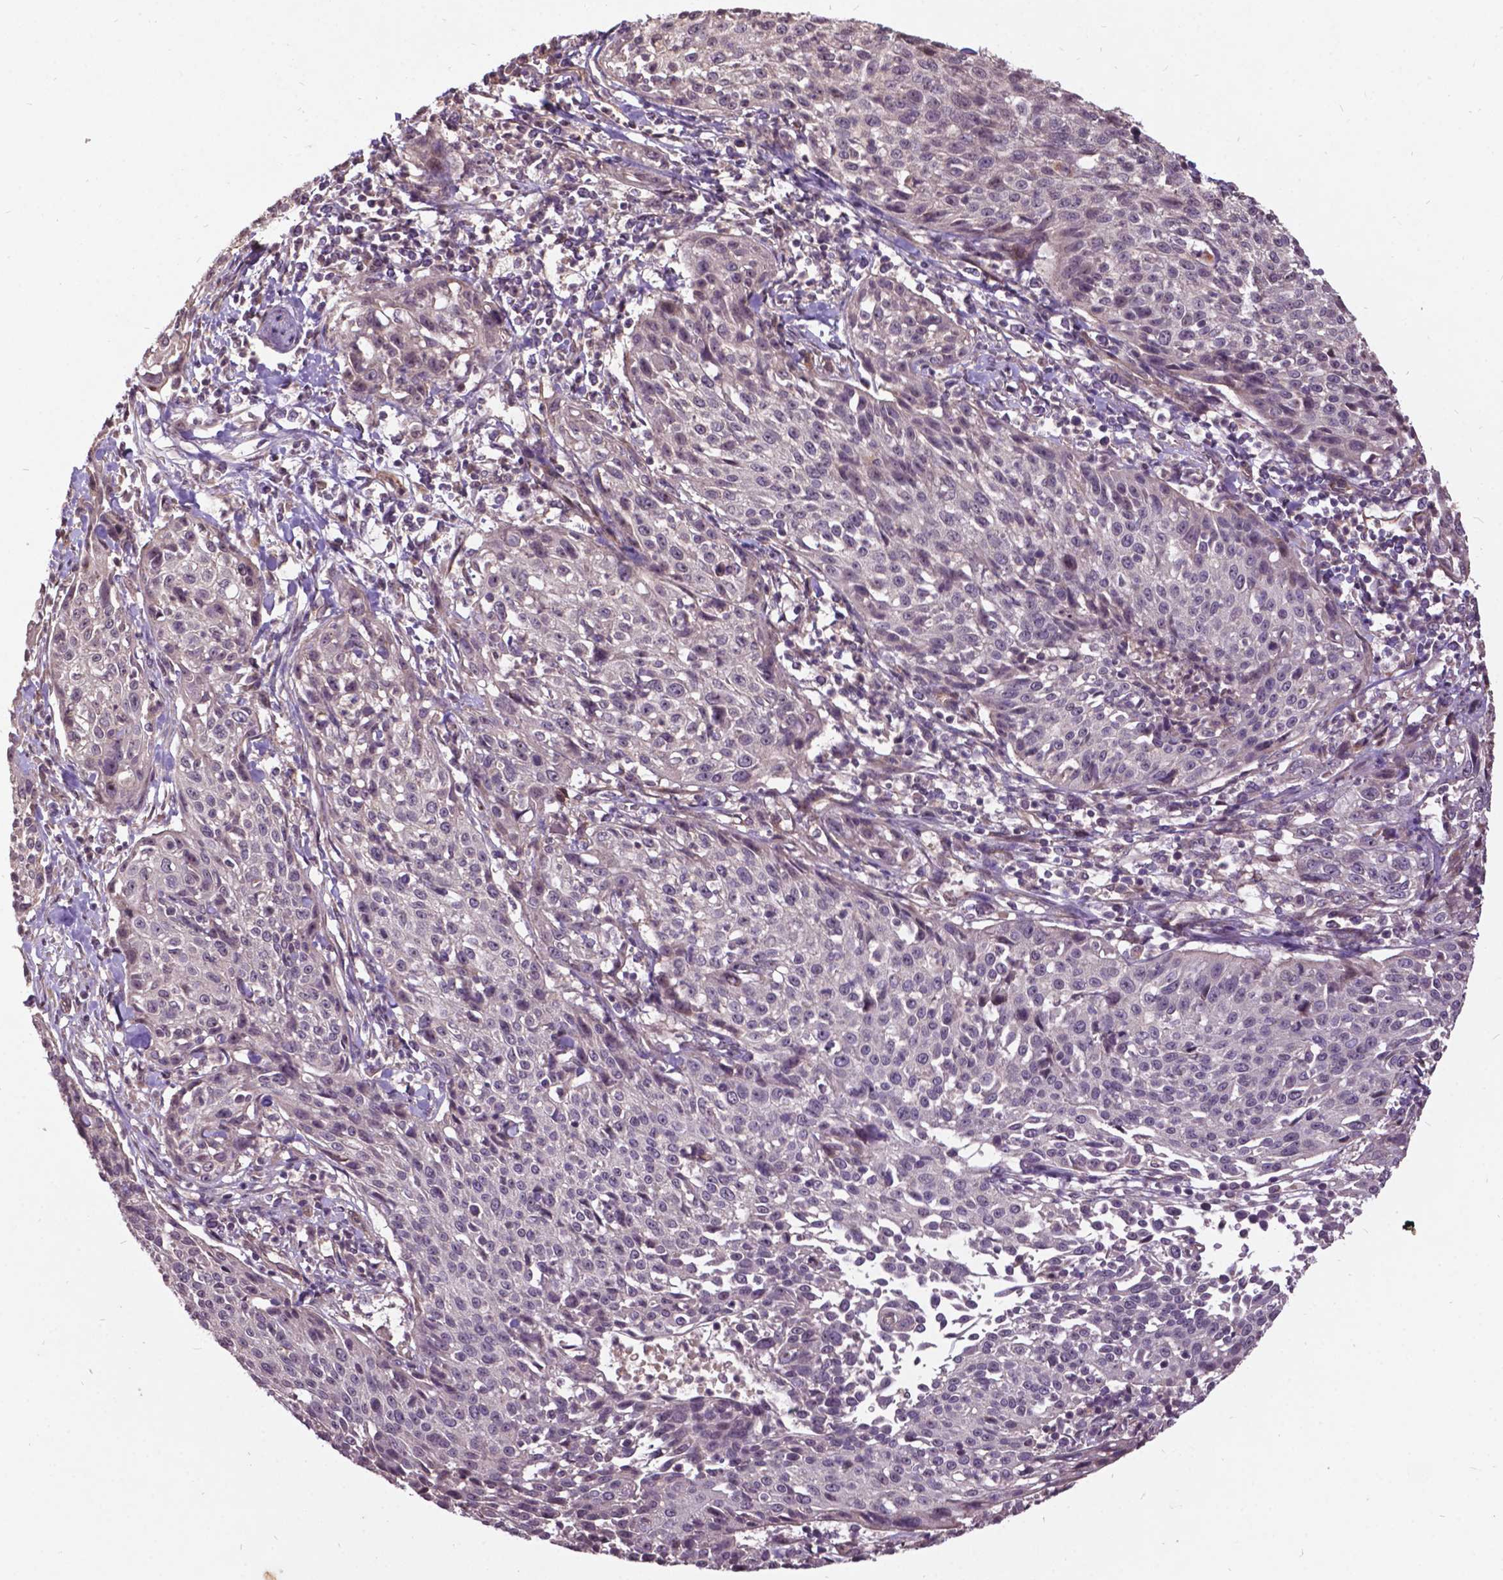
{"staining": {"intensity": "negative", "quantity": "none", "location": "none"}, "tissue": "cervical cancer", "cell_type": "Tumor cells", "image_type": "cancer", "snomed": [{"axis": "morphology", "description": "Squamous cell carcinoma, NOS"}, {"axis": "topography", "description": "Cervix"}], "caption": "High power microscopy photomicrograph of an immunohistochemistry (IHC) histopathology image of cervical squamous cell carcinoma, revealing no significant expression in tumor cells. Nuclei are stained in blue.", "gene": "AP1S3", "patient": {"sex": "female", "age": 26}}